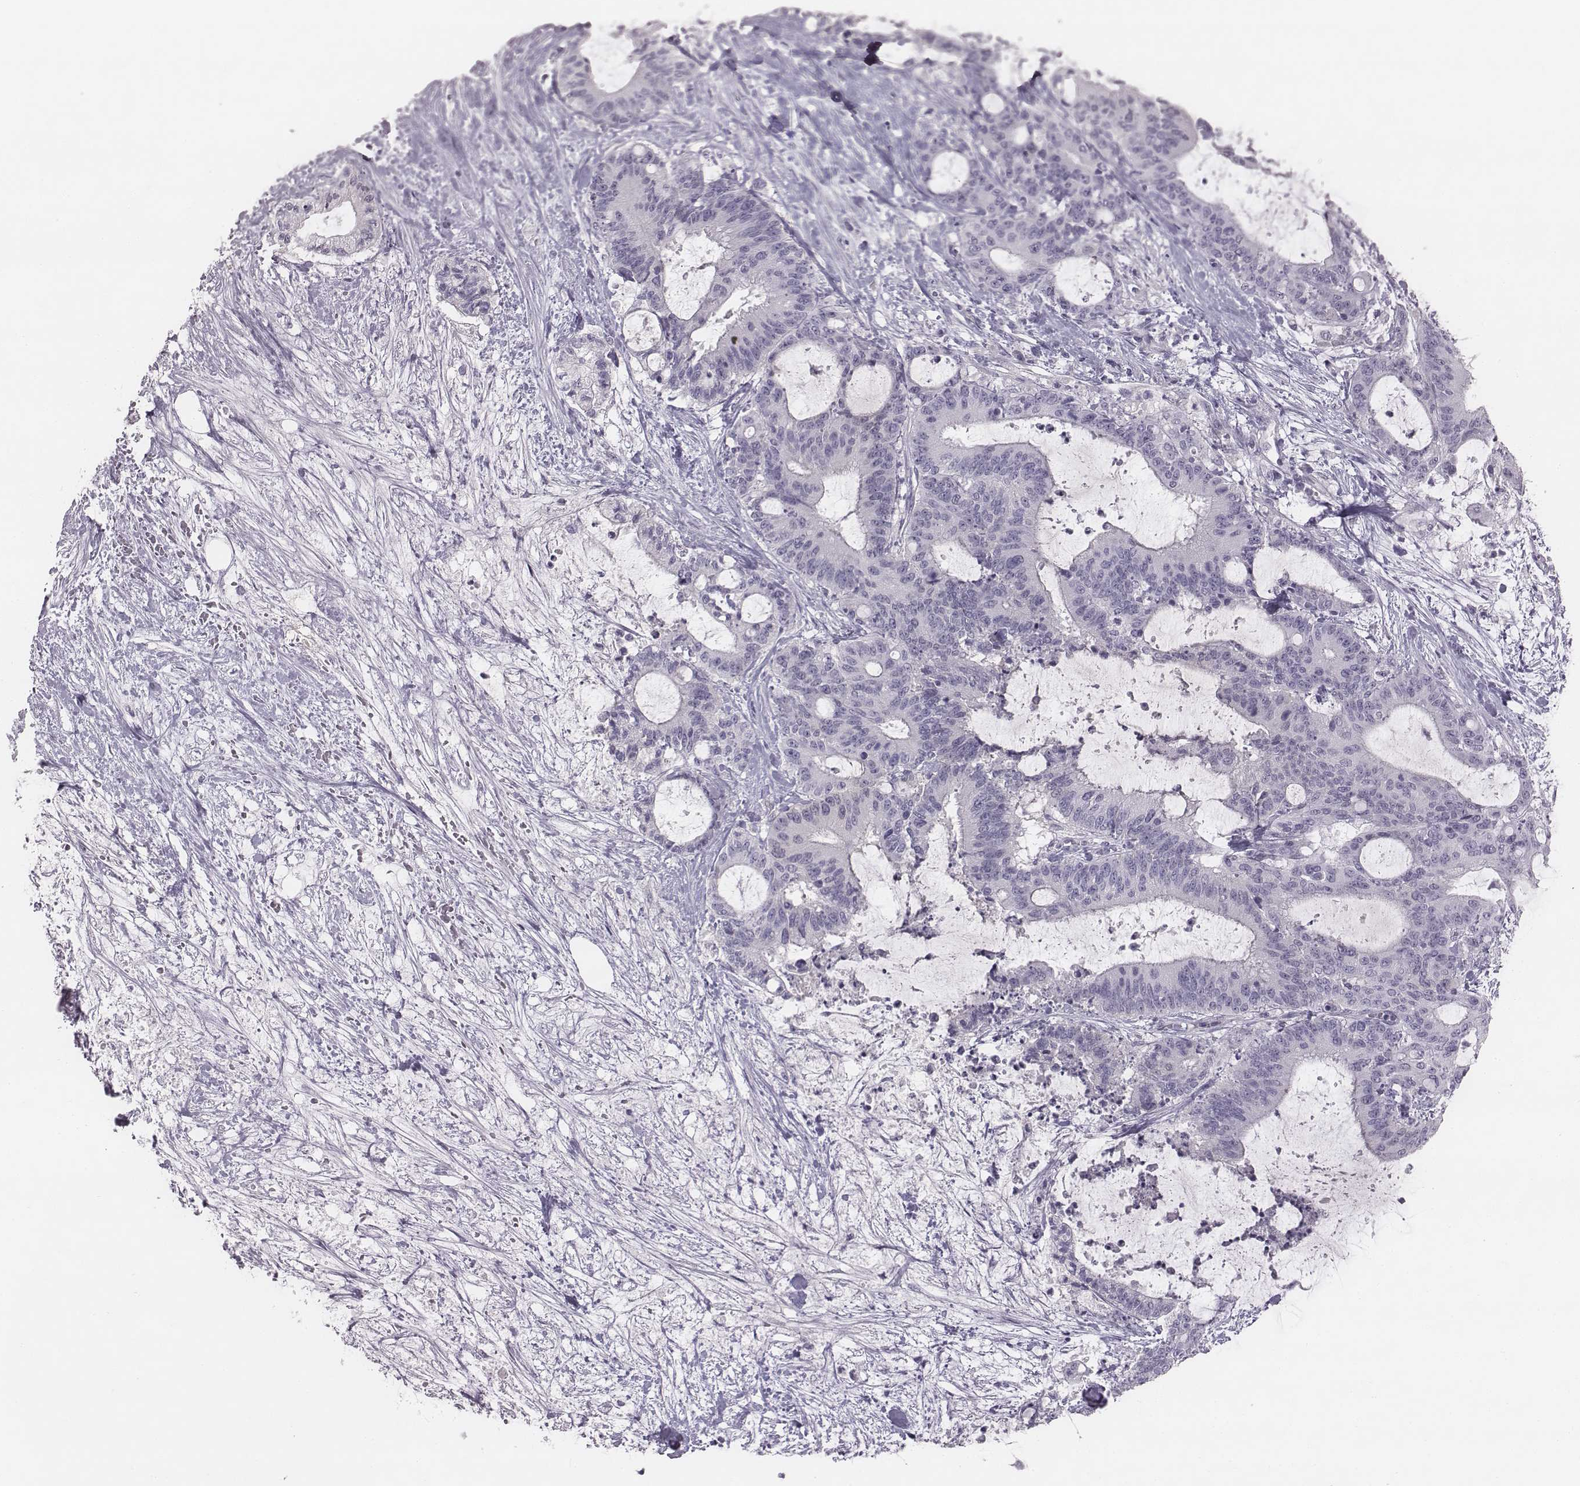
{"staining": {"intensity": "negative", "quantity": "none", "location": "none"}, "tissue": "liver cancer", "cell_type": "Tumor cells", "image_type": "cancer", "snomed": [{"axis": "morphology", "description": "Cholangiocarcinoma"}, {"axis": "topography", "description": "Liver"}], "caption": "IHC photomicrograph of cholangiocarcinoma (liver) stained for a protein (brown), which exhibits no expression in tumor cells.", "gene": "PDE8B", "patient": {"sex": "female", "age": 73}}